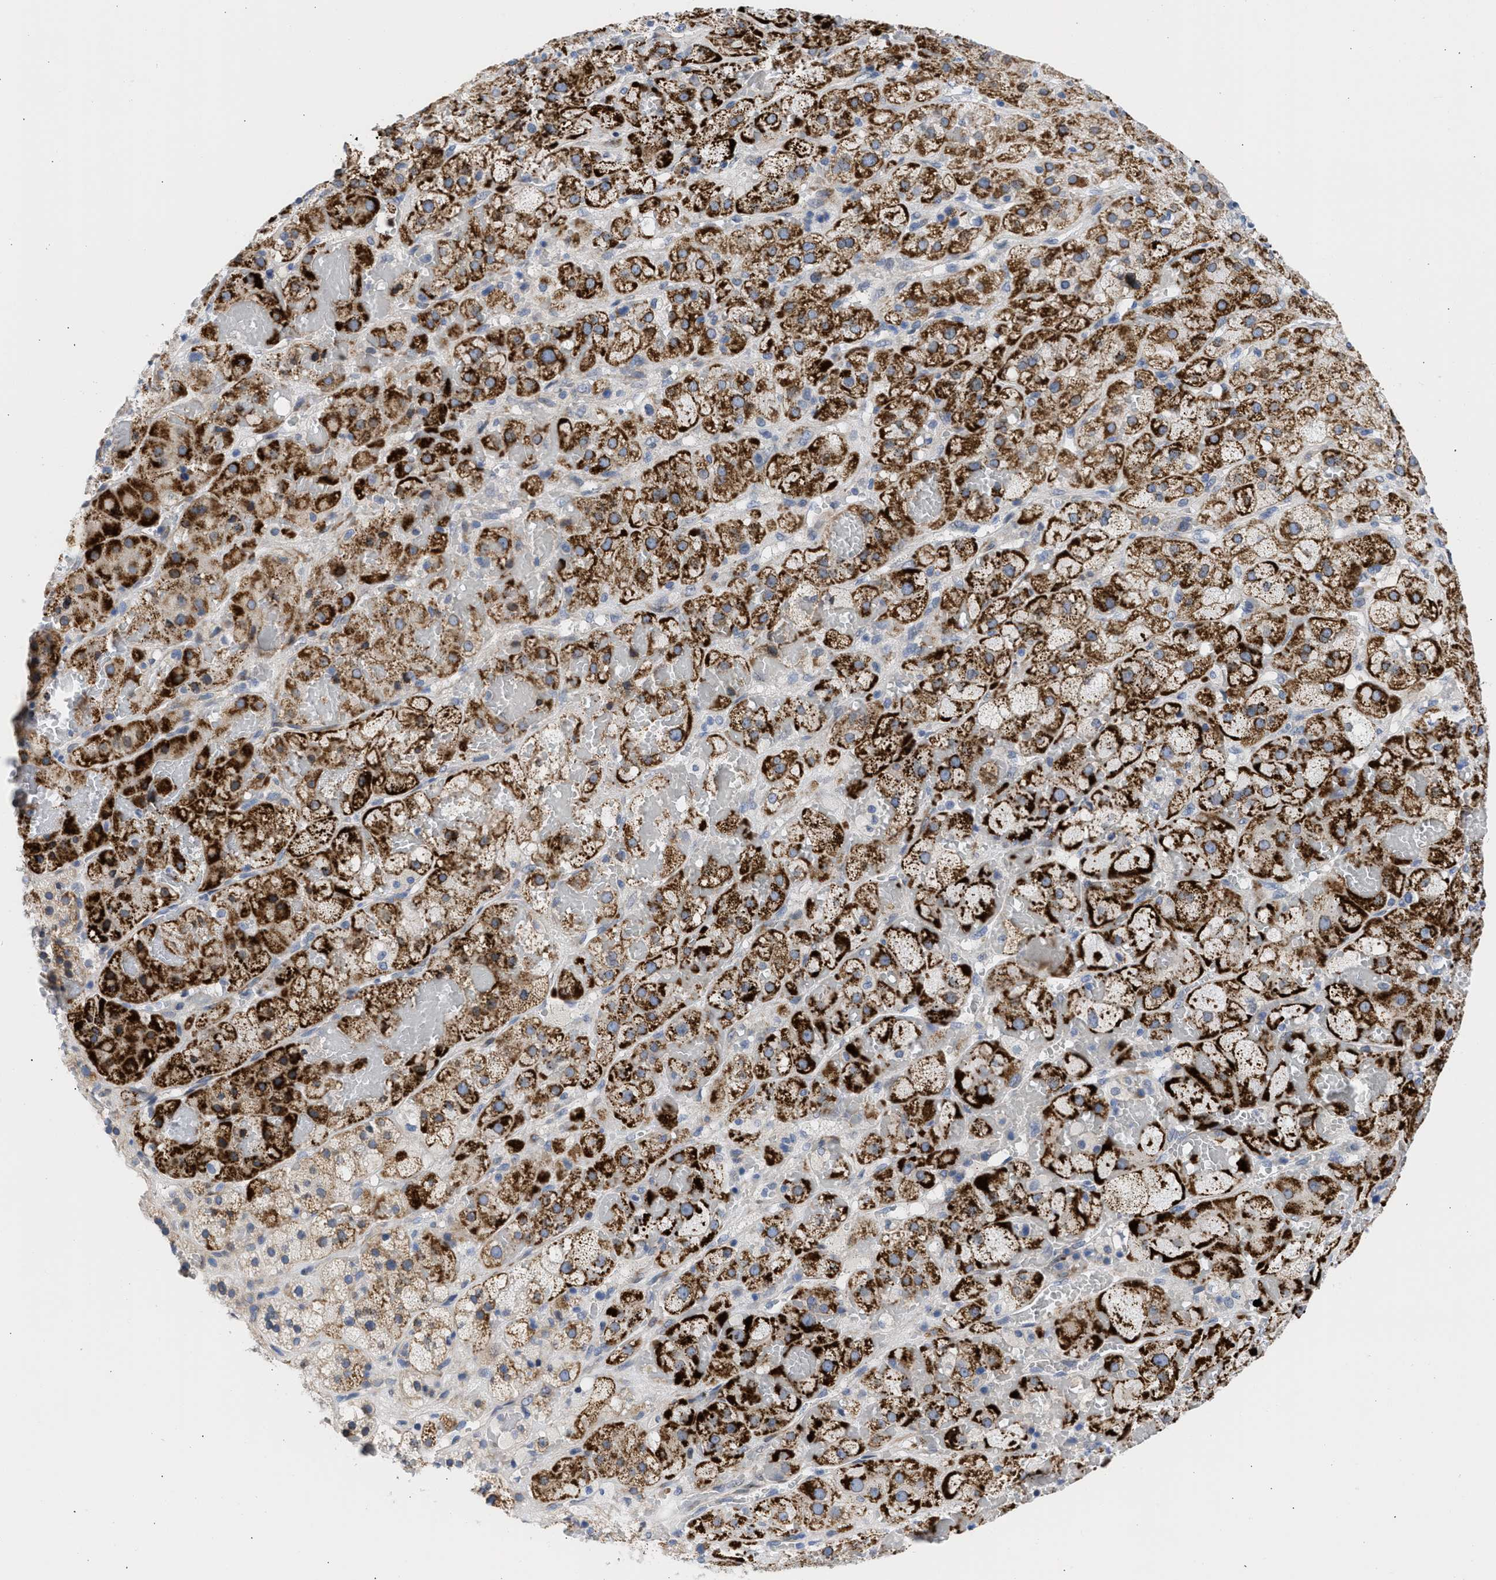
{"staining": {"intensity": "strong", "quantity": ">75%", "location": "cytoplasmic/membranous"}, "tissue": "adrenal gland", "cell_type": "Glandular cells", "image_type": "normal", "snomed": [{"axis": "morphology", "description": "Normal tissue, NOS"}, {"axis": "topography", "description": "Adrenal gland"}], "caption": "Protein expression analysis of normal human adrenal gland reveals strong cytoplasmic/membranous expression in about >75% of glandular cells. The protein of interest is shown in brown color, while the nuclei are stained blue.", "gene": "NUP35", "patient": {"sex": "female", "age": 47}}